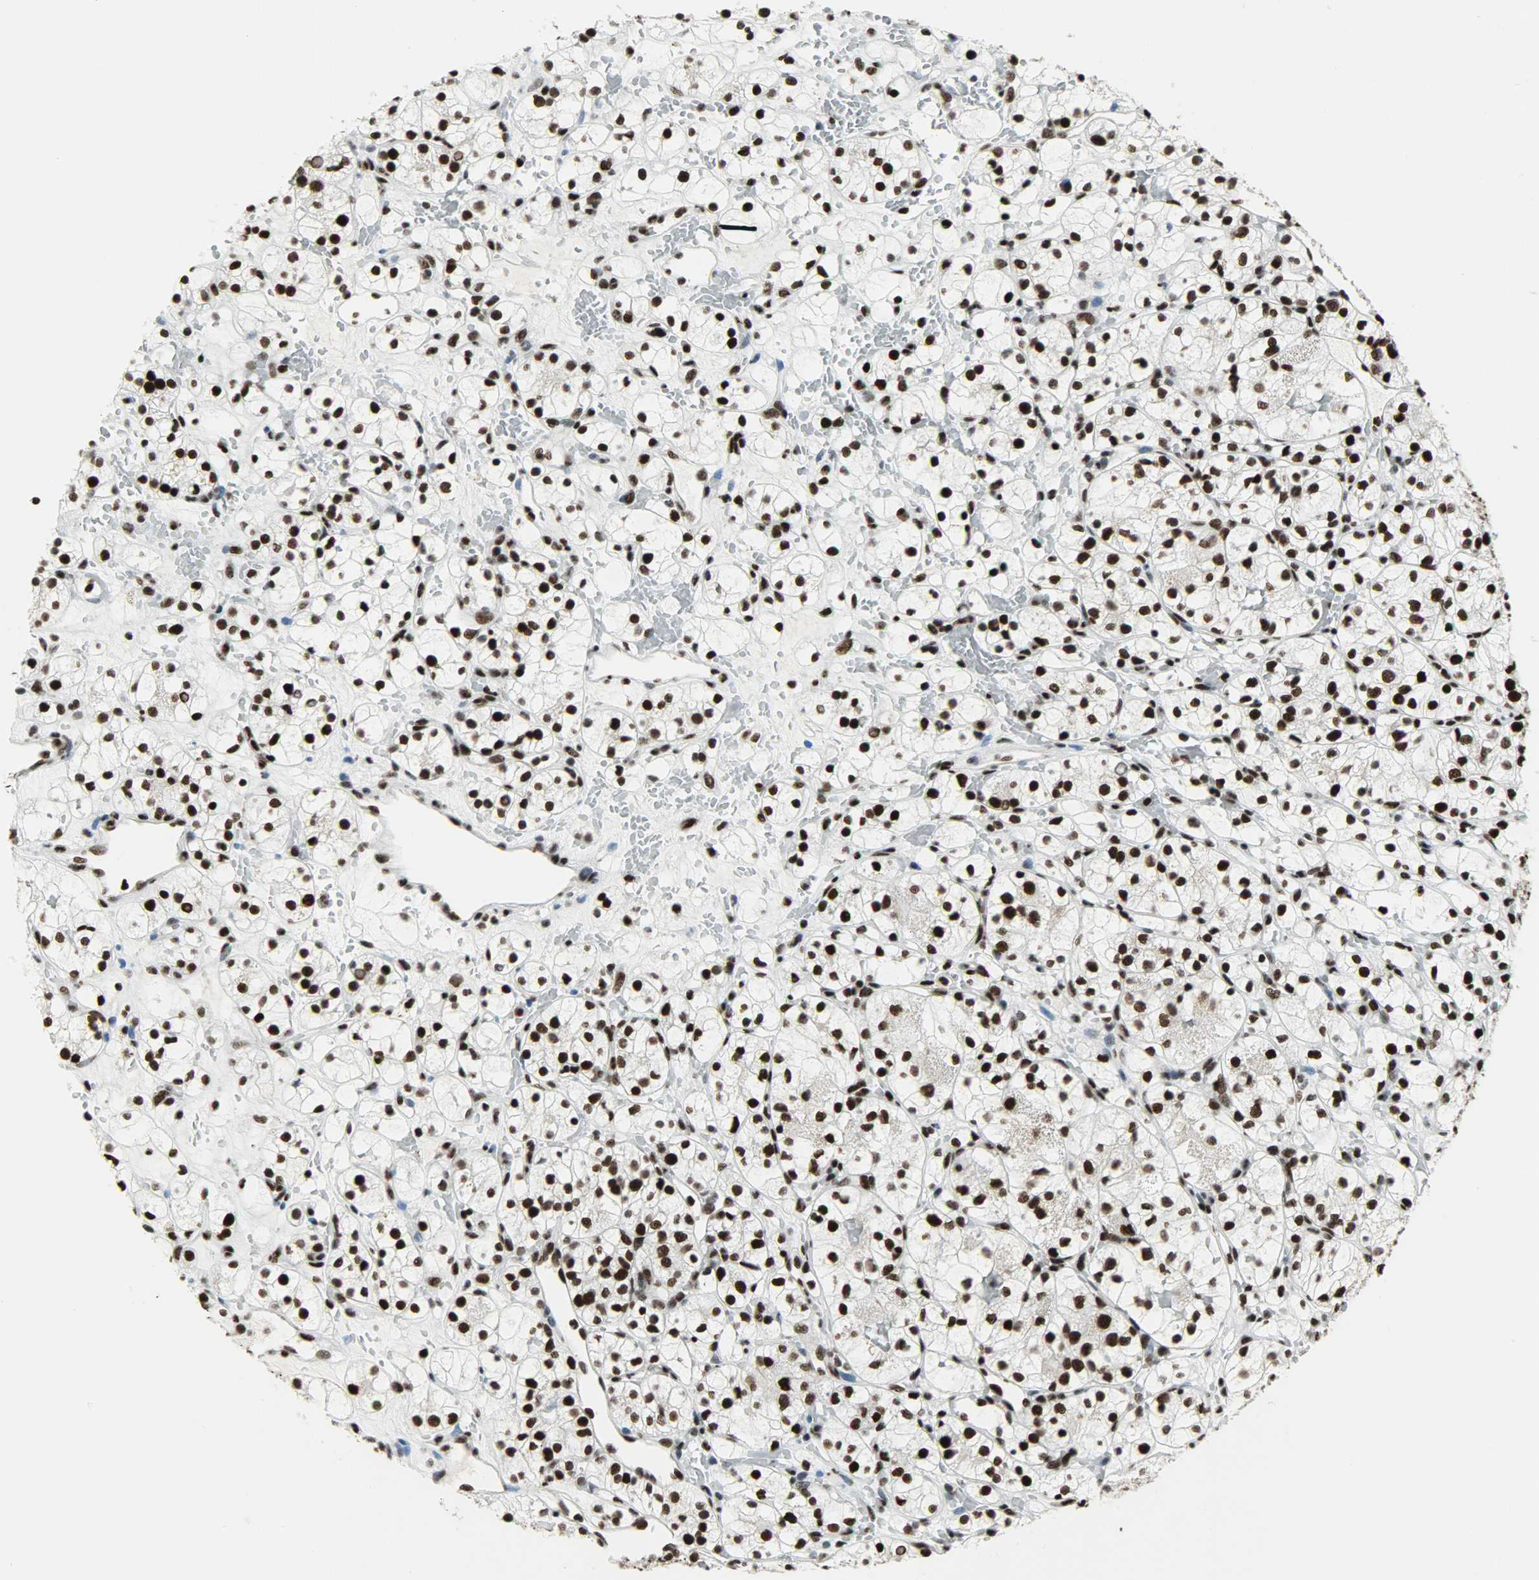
{"staining": {"intensity": "strong", "quantity": ">75%", "location": "nuclear"}, "tissue": "renal cancer", "cell_type": "Tumor cells", "image_type": "cancer", "snomed": [{"axis": "morphology", "description": "Adenocarcinoma, NOS"}, {"axis": "topography", "description": "Kidney"}], "caption": "Brown immunohistochemical staining in renal cancer (adenocarcinoma) displays strong nuclear staining in about >75% of tumor cells.", "gene": "SNRPA", "patient": {"sex": "female", "age": 60}}